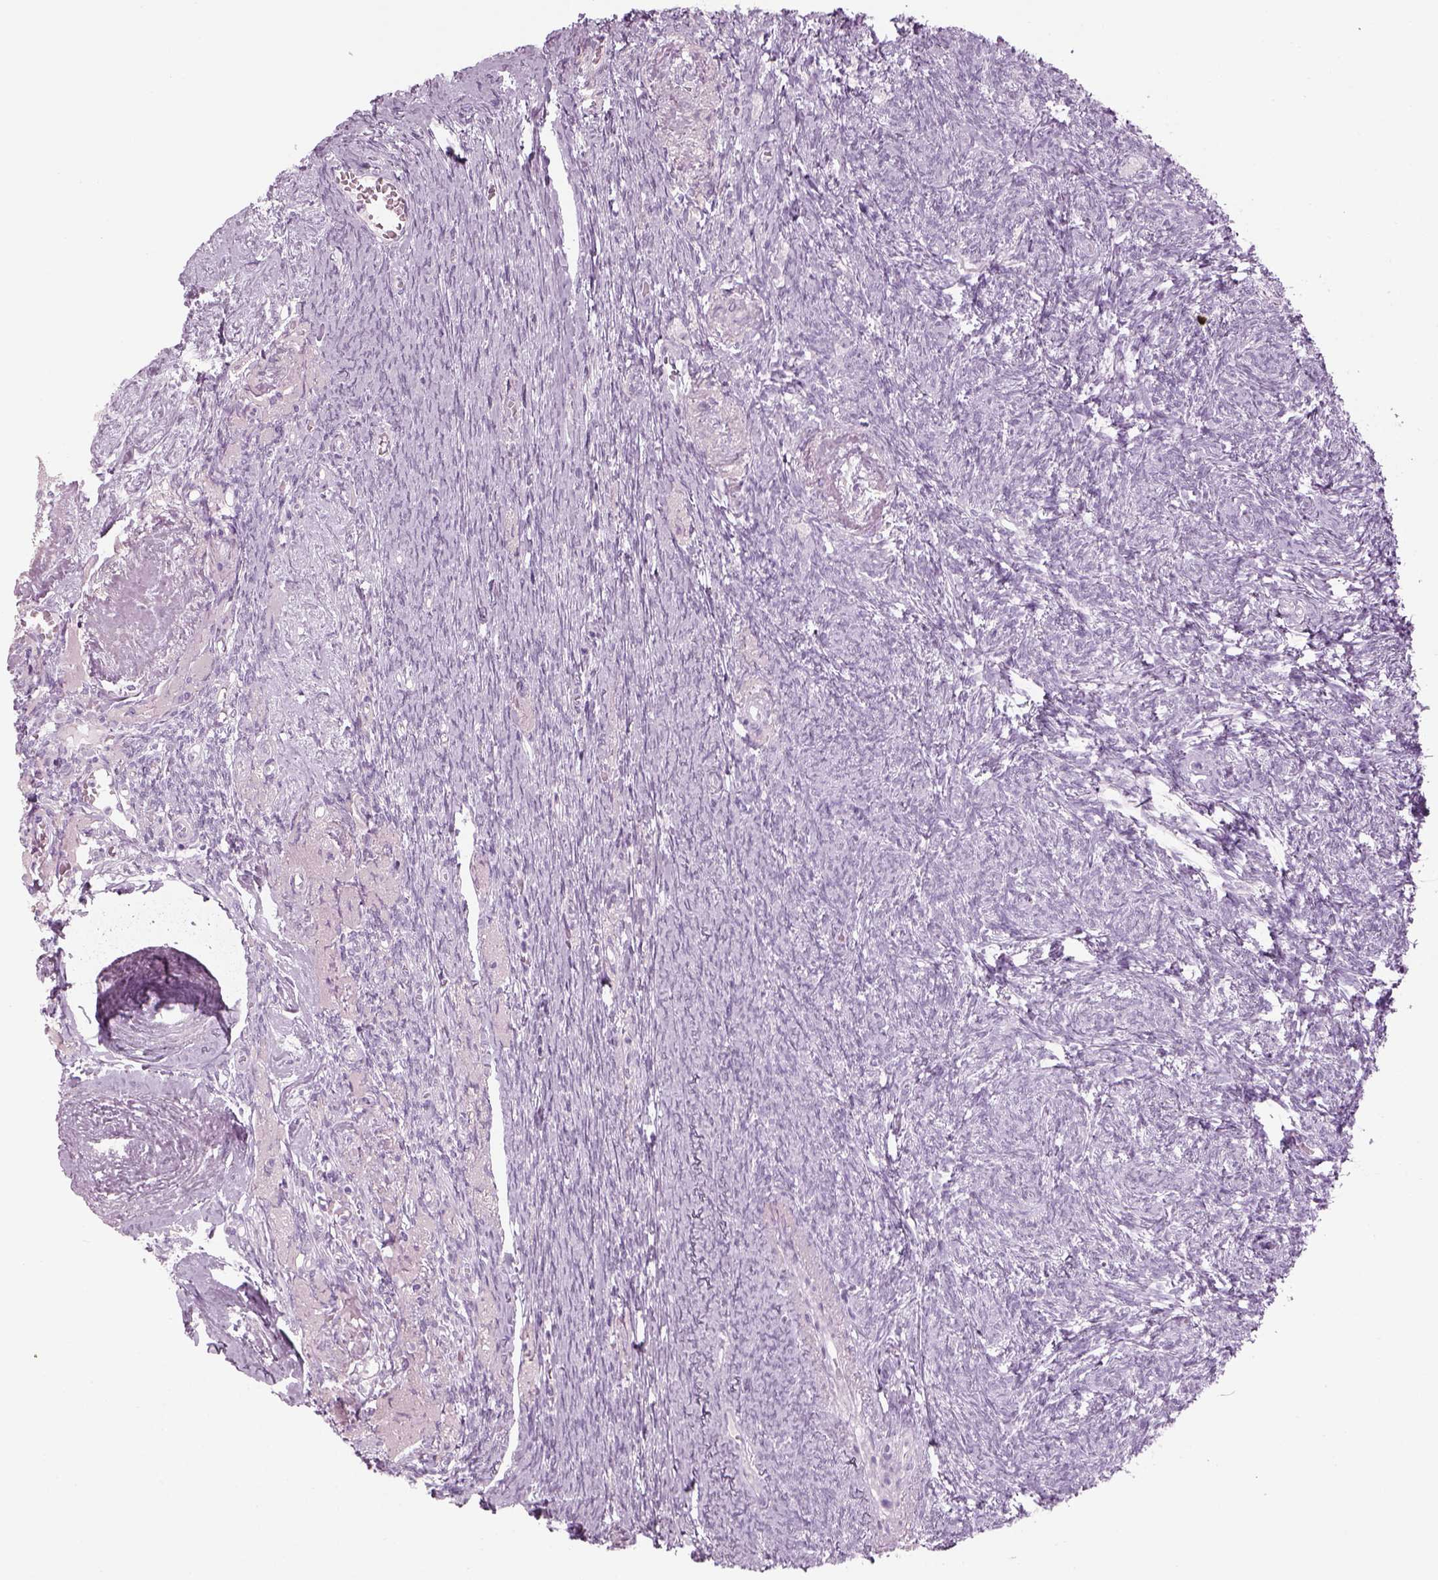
{"staining": {"intensity": "negative", "quantity": "none", "location": "none"}, "tissue": "ovary", "cell_type": "Follicle cells", "image_type": "normal", "snomed": [{"axis": "morphology", "description": "Normal tissue, NOS"}, {"axis": "topography", "description": "Ovary"}], "caption": "This is a micrograph of immunohistochemistry (IHC) staining of benign ovary, which shows no staining in follicle cells.", "gene": "SAG", "patient": {"sex": "female", "age": 72}}